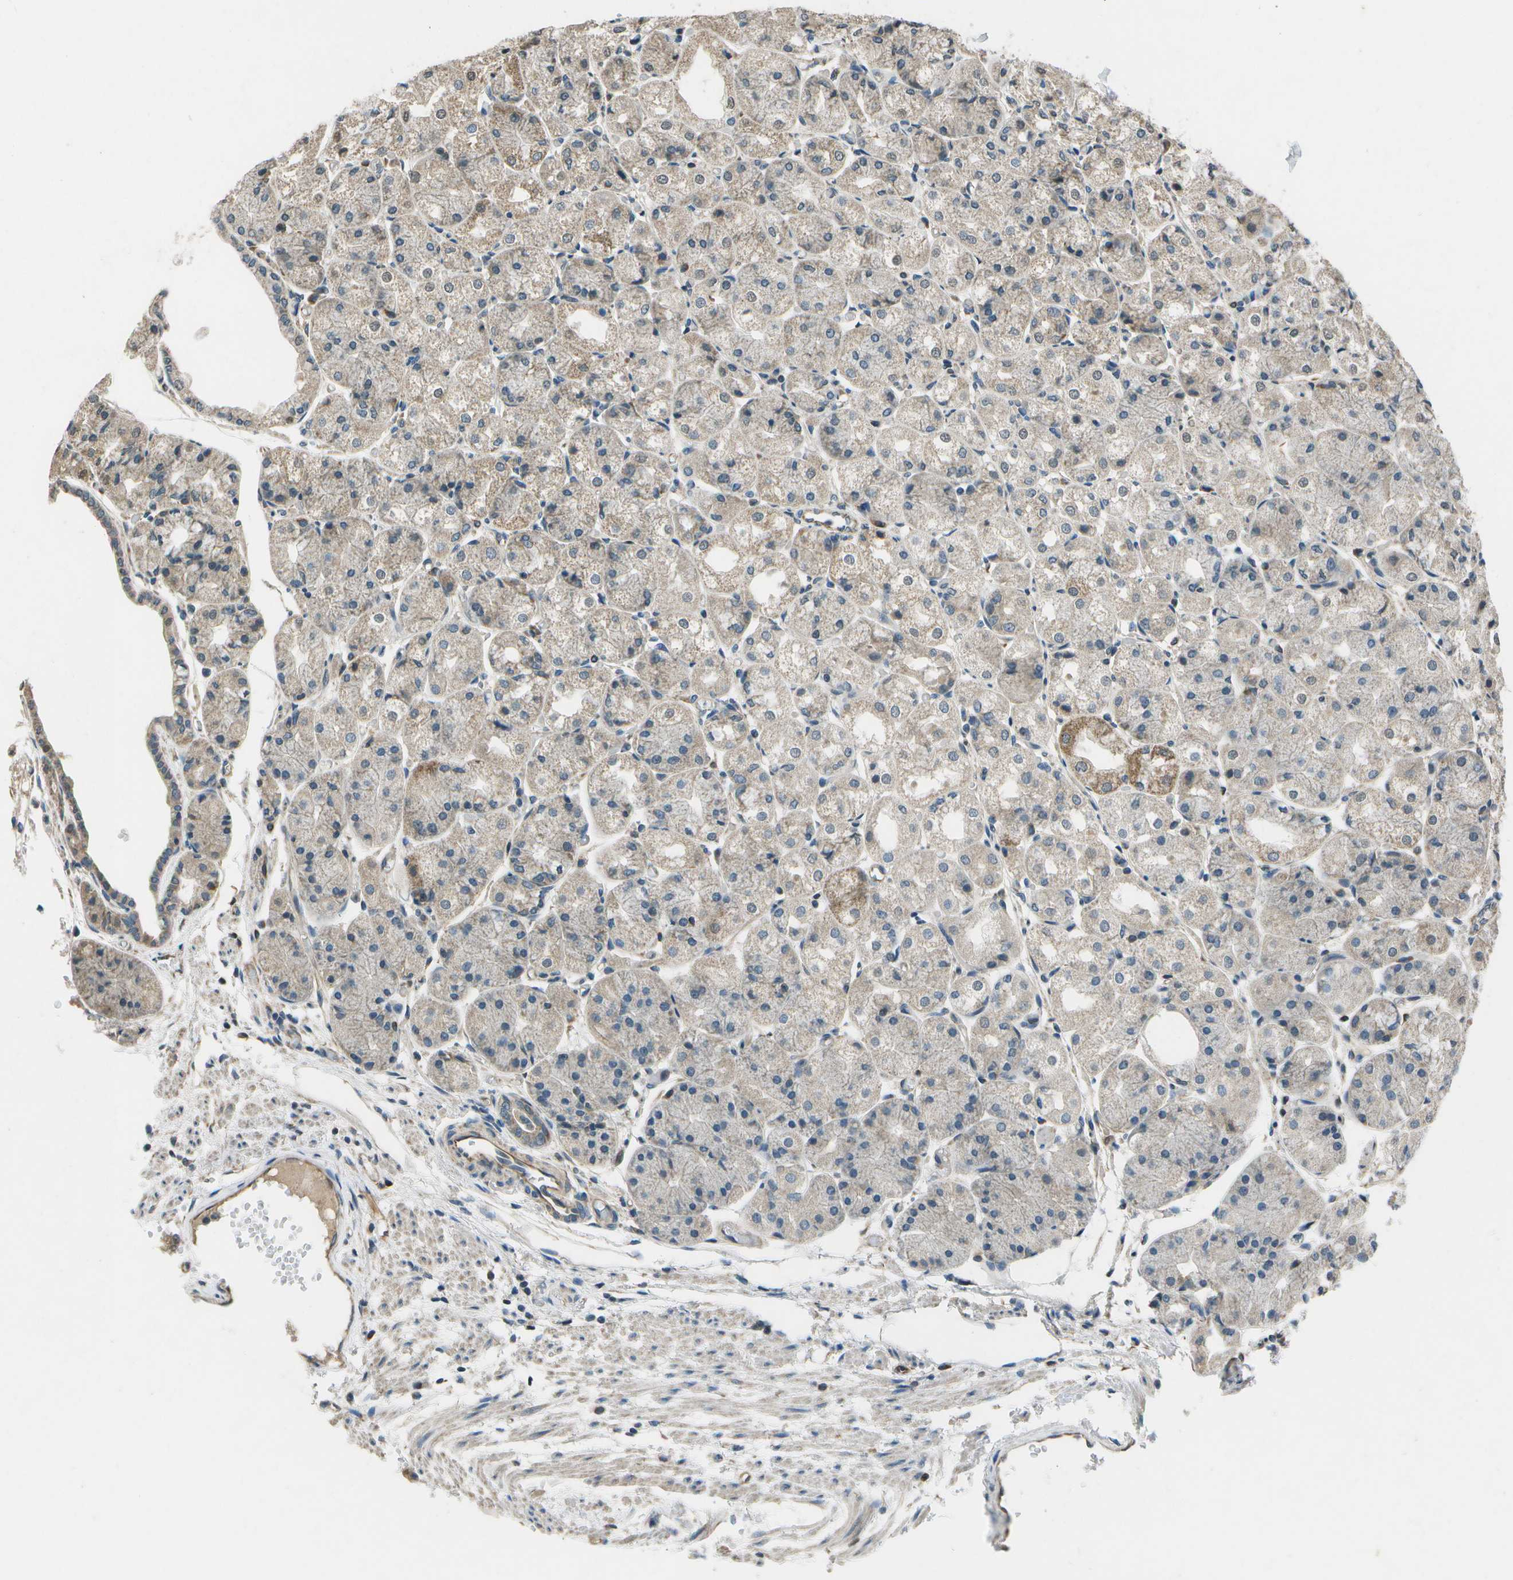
{"staining": {"intensity": "weak", "quantity": "25%-75%", "location": "cytoplasmic/membranous"}, "tissue": "stomach", "cell_type": "Glandular cells", "image_type": "normal", "snomed": [{"axis": "morphology", "description": "Normal tissue, NOS"}, {"axis": "topography", "description": "Stomach, upper"}], "caption": "IHC histopathology image of normal human stomach stained for a protein (brown), which shows low levels of weak cytoplasmic/membranous positivity in approximately 25%-75% of glandular cells.", "gene": "EIF2AK1", "patient": {"sex": "male", "age": 72}}